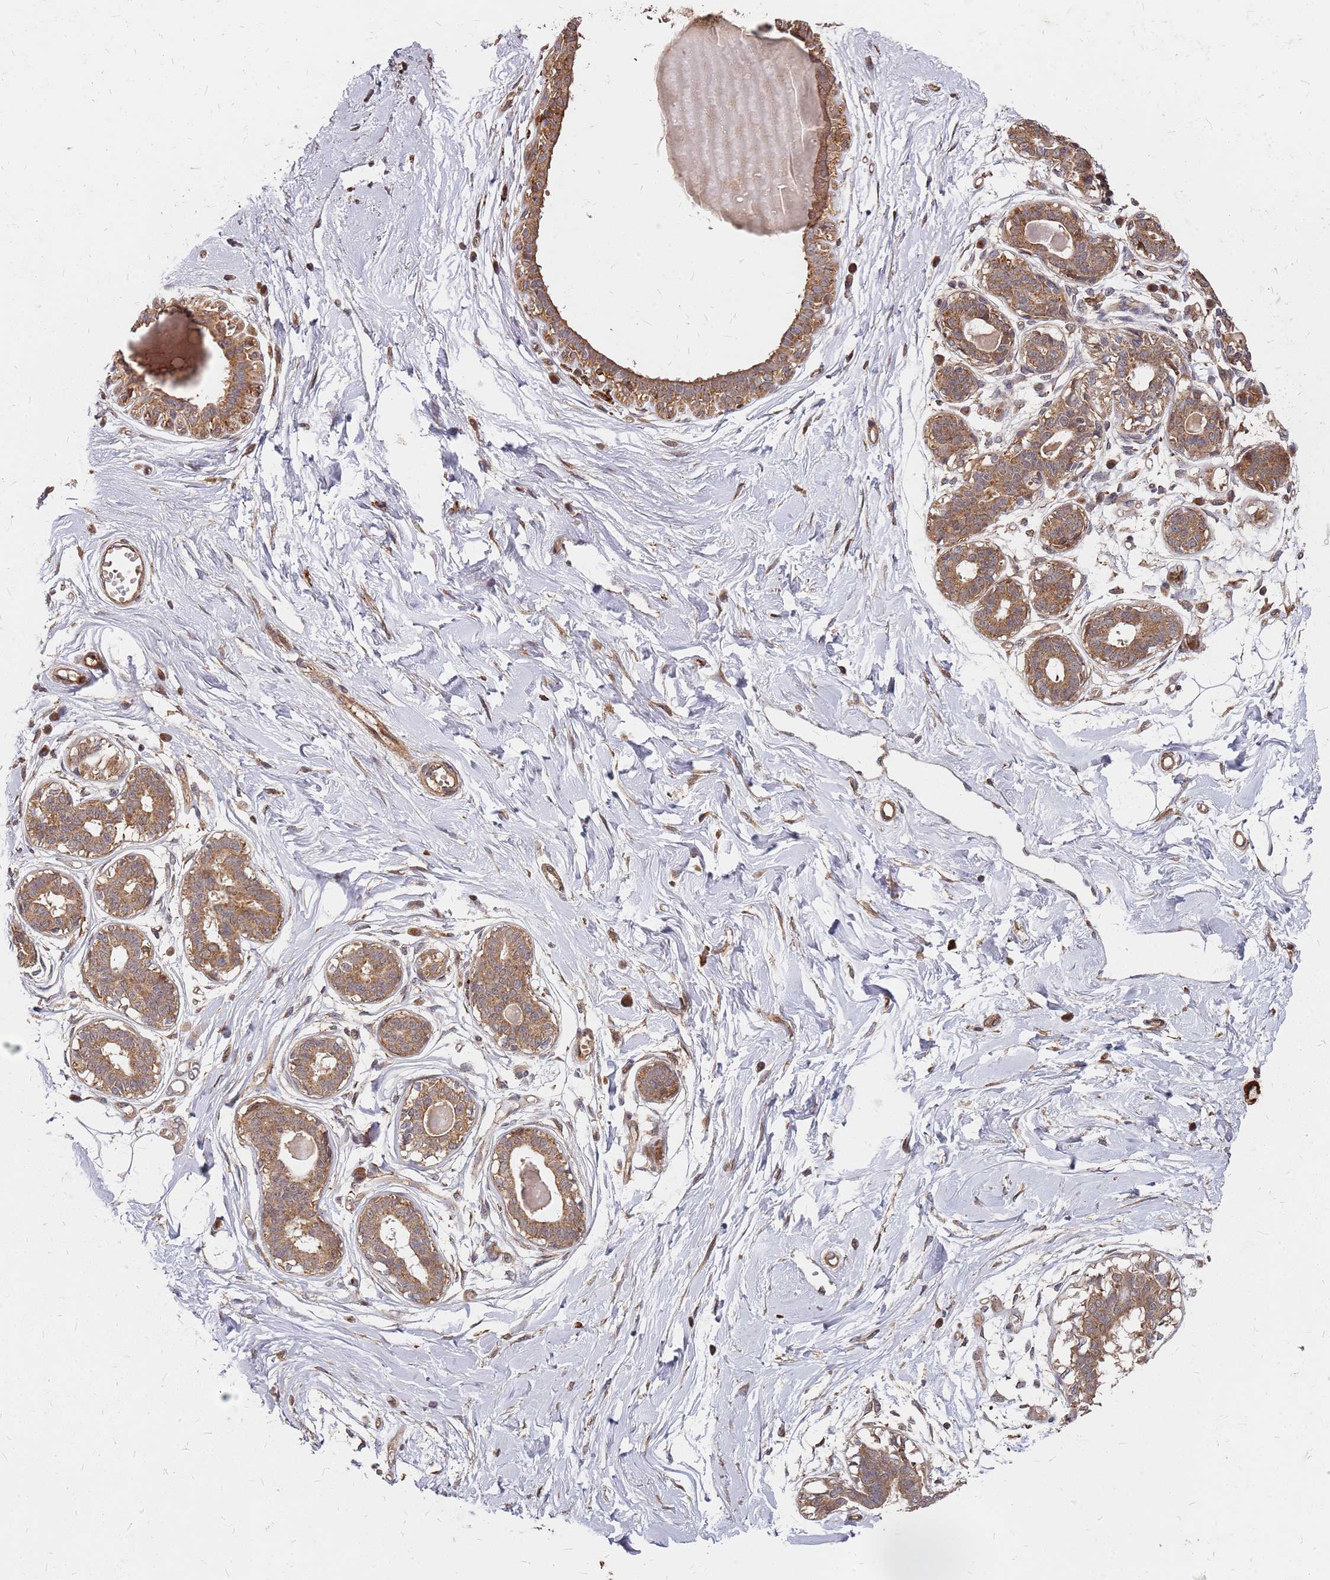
{"staining": {"intensity": "weak", "quantity": ">75%", "location": "cytoplasmic/membranous"}, "tissue": "breast", "cell_type": "Adipocytes", "image_type": "normal", "snomed": [{"axis": "morphology", "description": "Normal tissue, NOS"}, {"axis": "topography", "description": "Breast"}], "caption": "A photomicrograph showing weak cytoplasmic/membranous positivity in about >75% of adipocytes in unremarkable breast, as visualized by brown immunohistochemical staining.", "gene": "TRABD", "patient": {"sex": "female", "age": 45}}